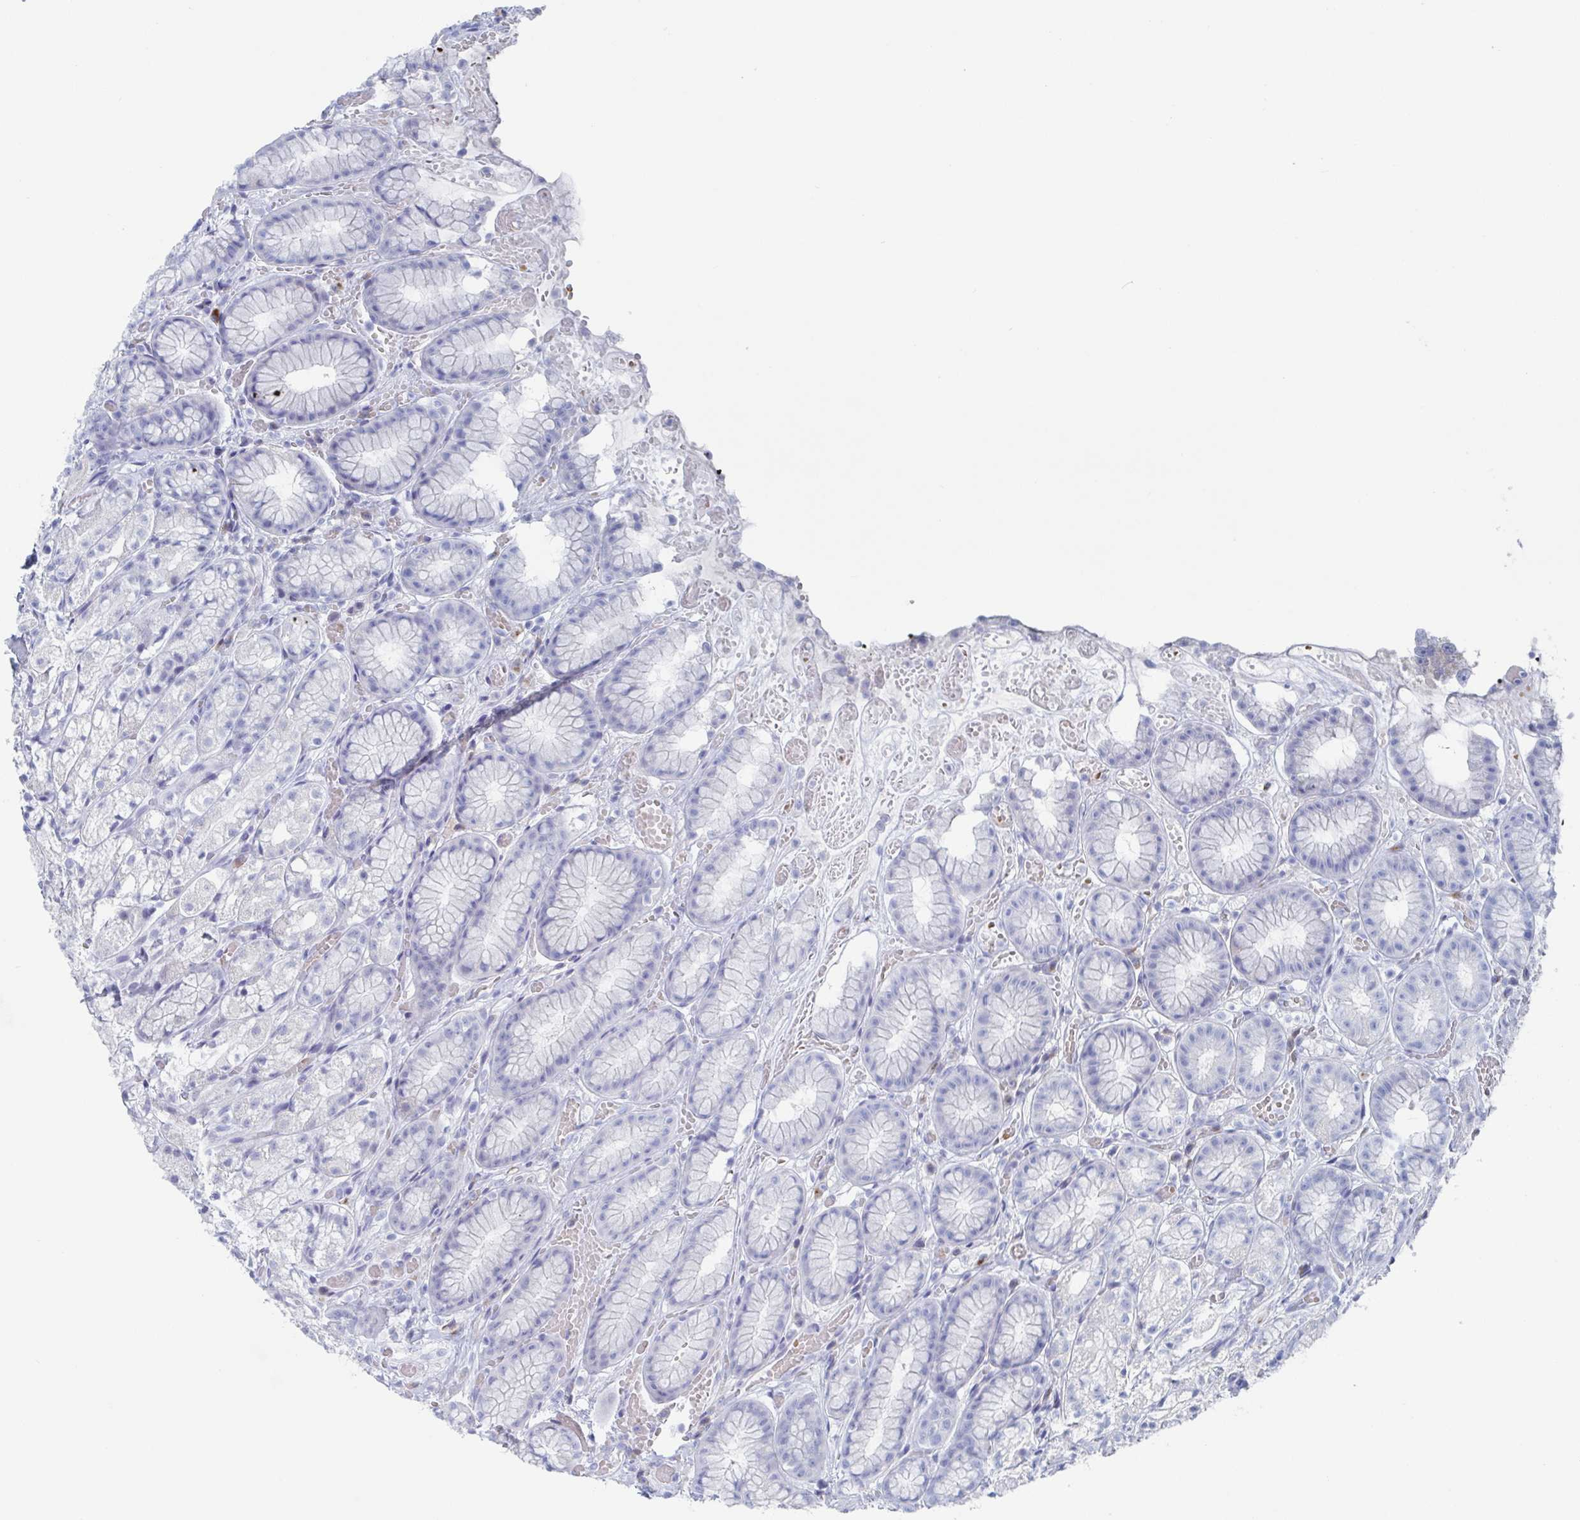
{"staining": {"intensity": "negative", "quantity": "none", "location": "none"}, "tissue": "stomach", "cell_type": "Glandular cells", "image_type": "normal", "snomed": [{"axis": "morphology", "description": "Normal tissue, NOS"}, {"axis": "topography", "description": "Smooth muscle"}, {"axis": "topography", "description": "Stomach"}], "caption": "This image is of unremarkable stomach stained with immunohistochemistry (IHC) to label a protein in brown with the nuclei are counter-stained blue. There is no positivity in glandular cells.", "gene": "NT5C3B", "patient": {"sex": "male", "age": 70}}